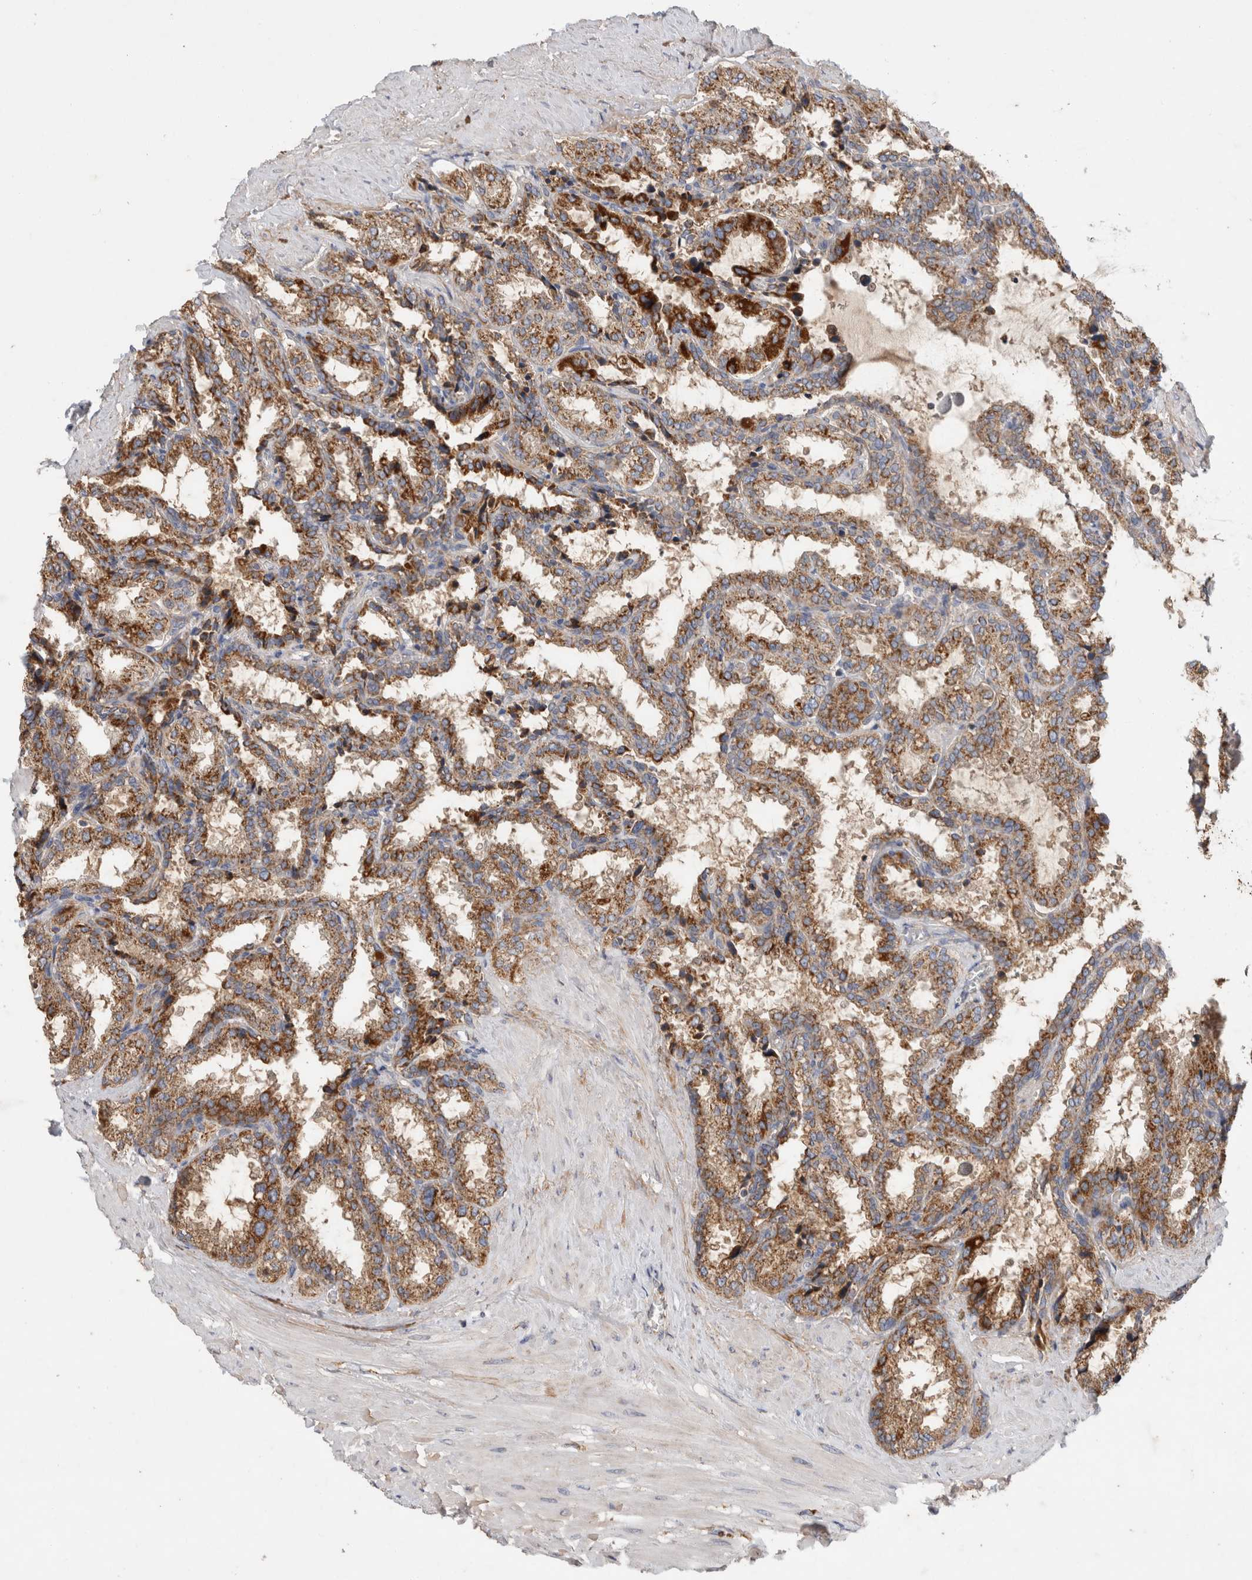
{"staining": {"intensity": "strong", "quantity": ">75%", "location": "cytoplasmic/membranous"}, "tissue": "seminal vesicle", "cell_type": "Glandular cells", "image_type": "normal", "snomed": [{"axis": "morphology", "description": "Normal tissue, NOS"}, {"axis": "topography", "description": "Seminal veicle"}], "caption": "Benign seminal vesicle shows strong cytoplasmic/membranous expression in about >75% of glandular cells, visualized by immunohistochemistry. (Stains: DAB (3,3'-diaminobenzidine) in brown, nuclei in blue, Microscopy: brightfield microscopy at high magnification).", "gene": "IARS2", "patient": {"sex": "male", "age": 46}}